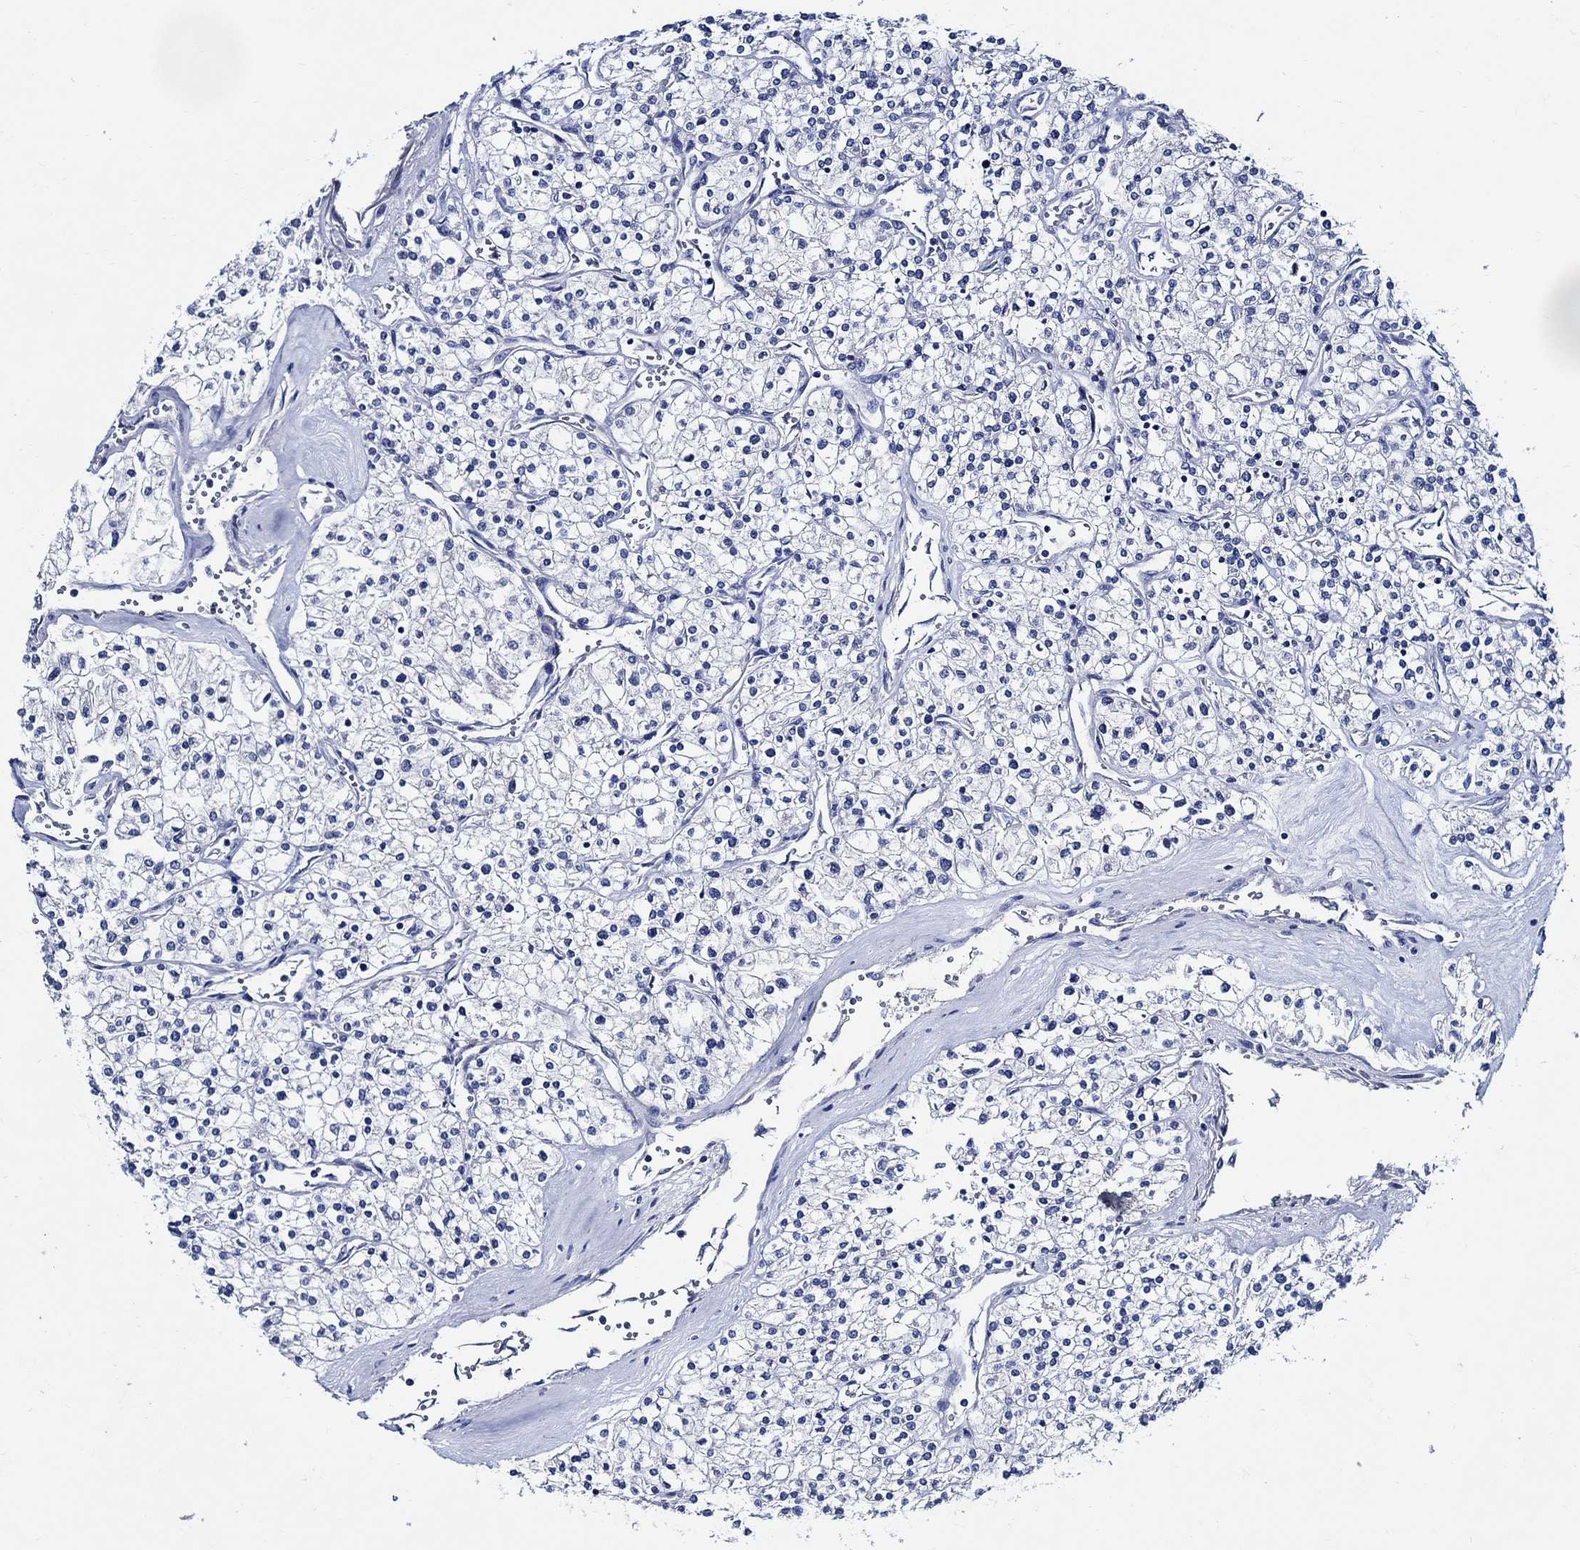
{"staining": {"intensity": "negative", "quantity": "none", "location": "none"}, "tissue": "renal cancer", "cell_type": "Tumor cells", "image_type": "cancer", "snomed": [{"axis": "morphology", "description": "Adenocarcinoma, NOS"}, {"axis": "topography", "description": "Kidney"}], "caption": "Tumor cells show no significant protein positivity in renal cancer. (DAB immunohistochemistry visualized using brightfield microscopy, high magnification).", "gene": "SKOR1", "patient": {"sex": "male", "age": 80}}